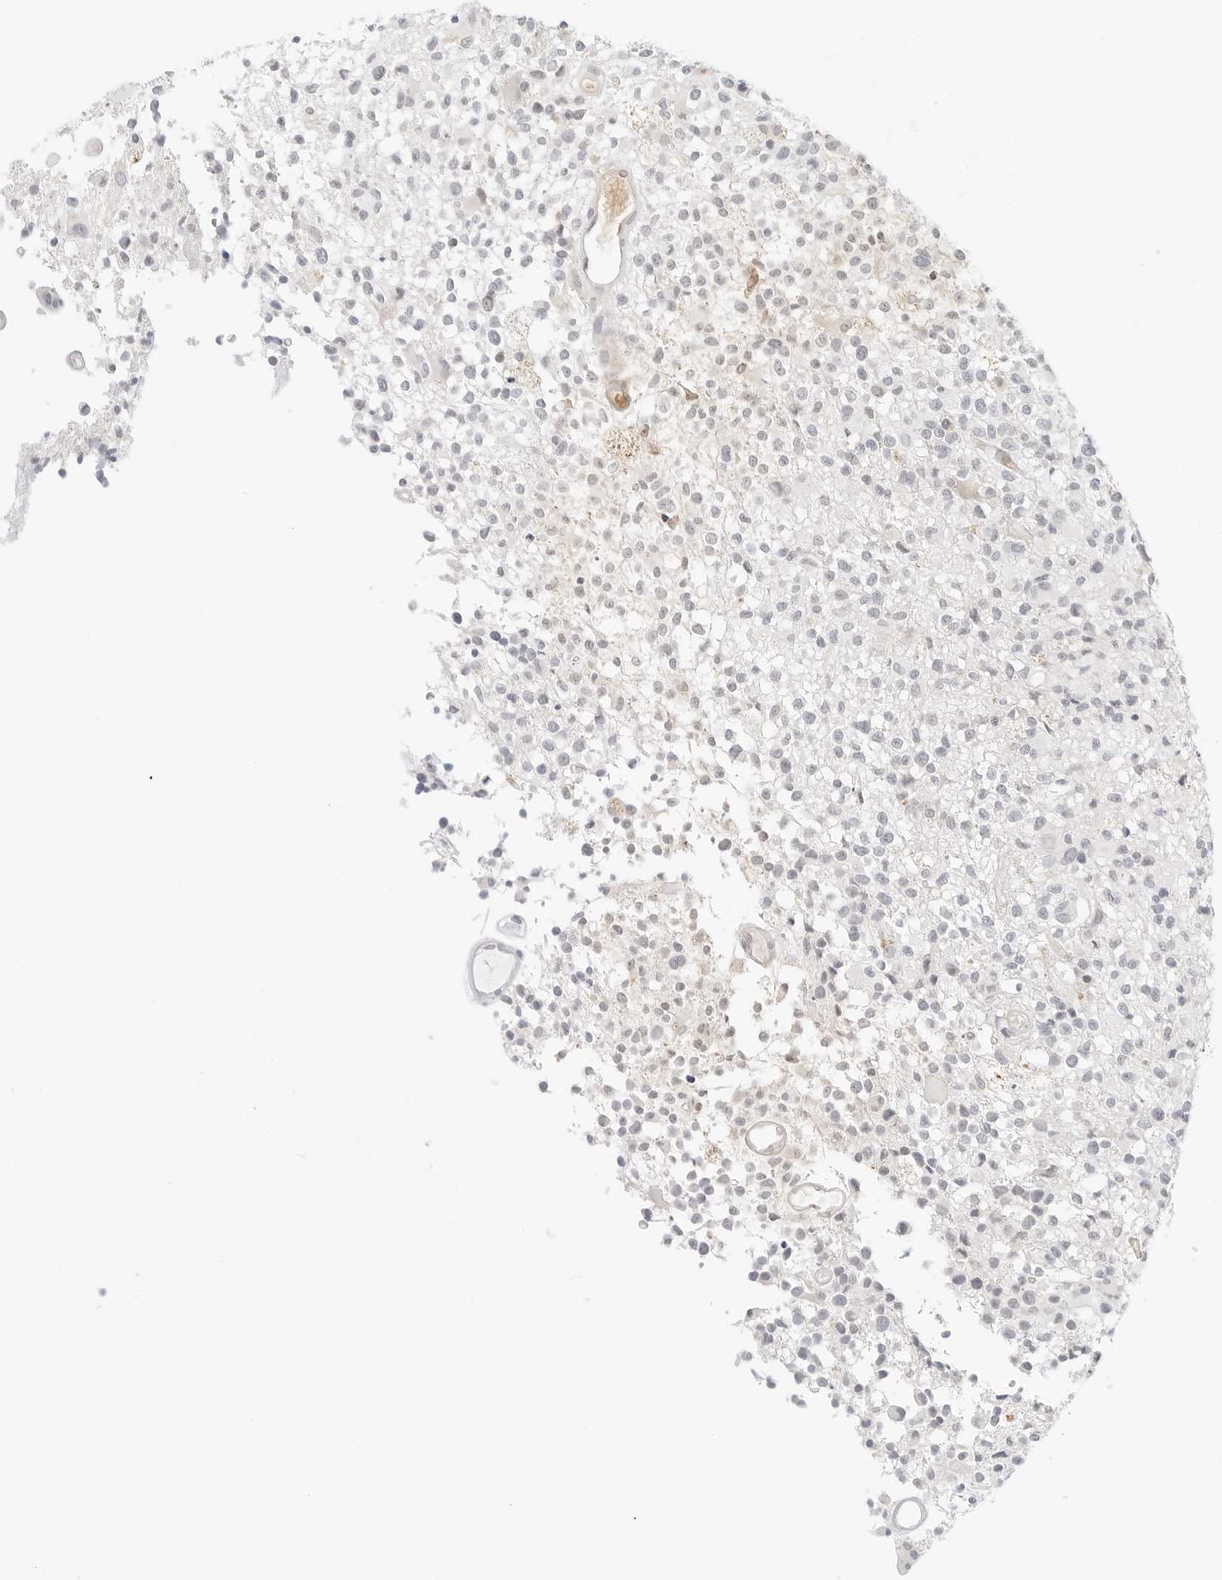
{"staining": {"intensity": "negative", "quantity": "none", "location": "none"}, "tissue": "glioma", "cell_type": "Tumor cells", "image_type": "cancer", "snomed": [{"axis": "morphology", "description": "Glioma, malignant, High grade"}, {"axis": "morphology", "description": "Glioblastoma, NOS"}, {"axis": "topography", "description": "Brain"}], "caption": "Tumor cells are negative for protein expression in human glioma.", "gene": "NEO1", "patient": {"sex": "male", "age": 60}}